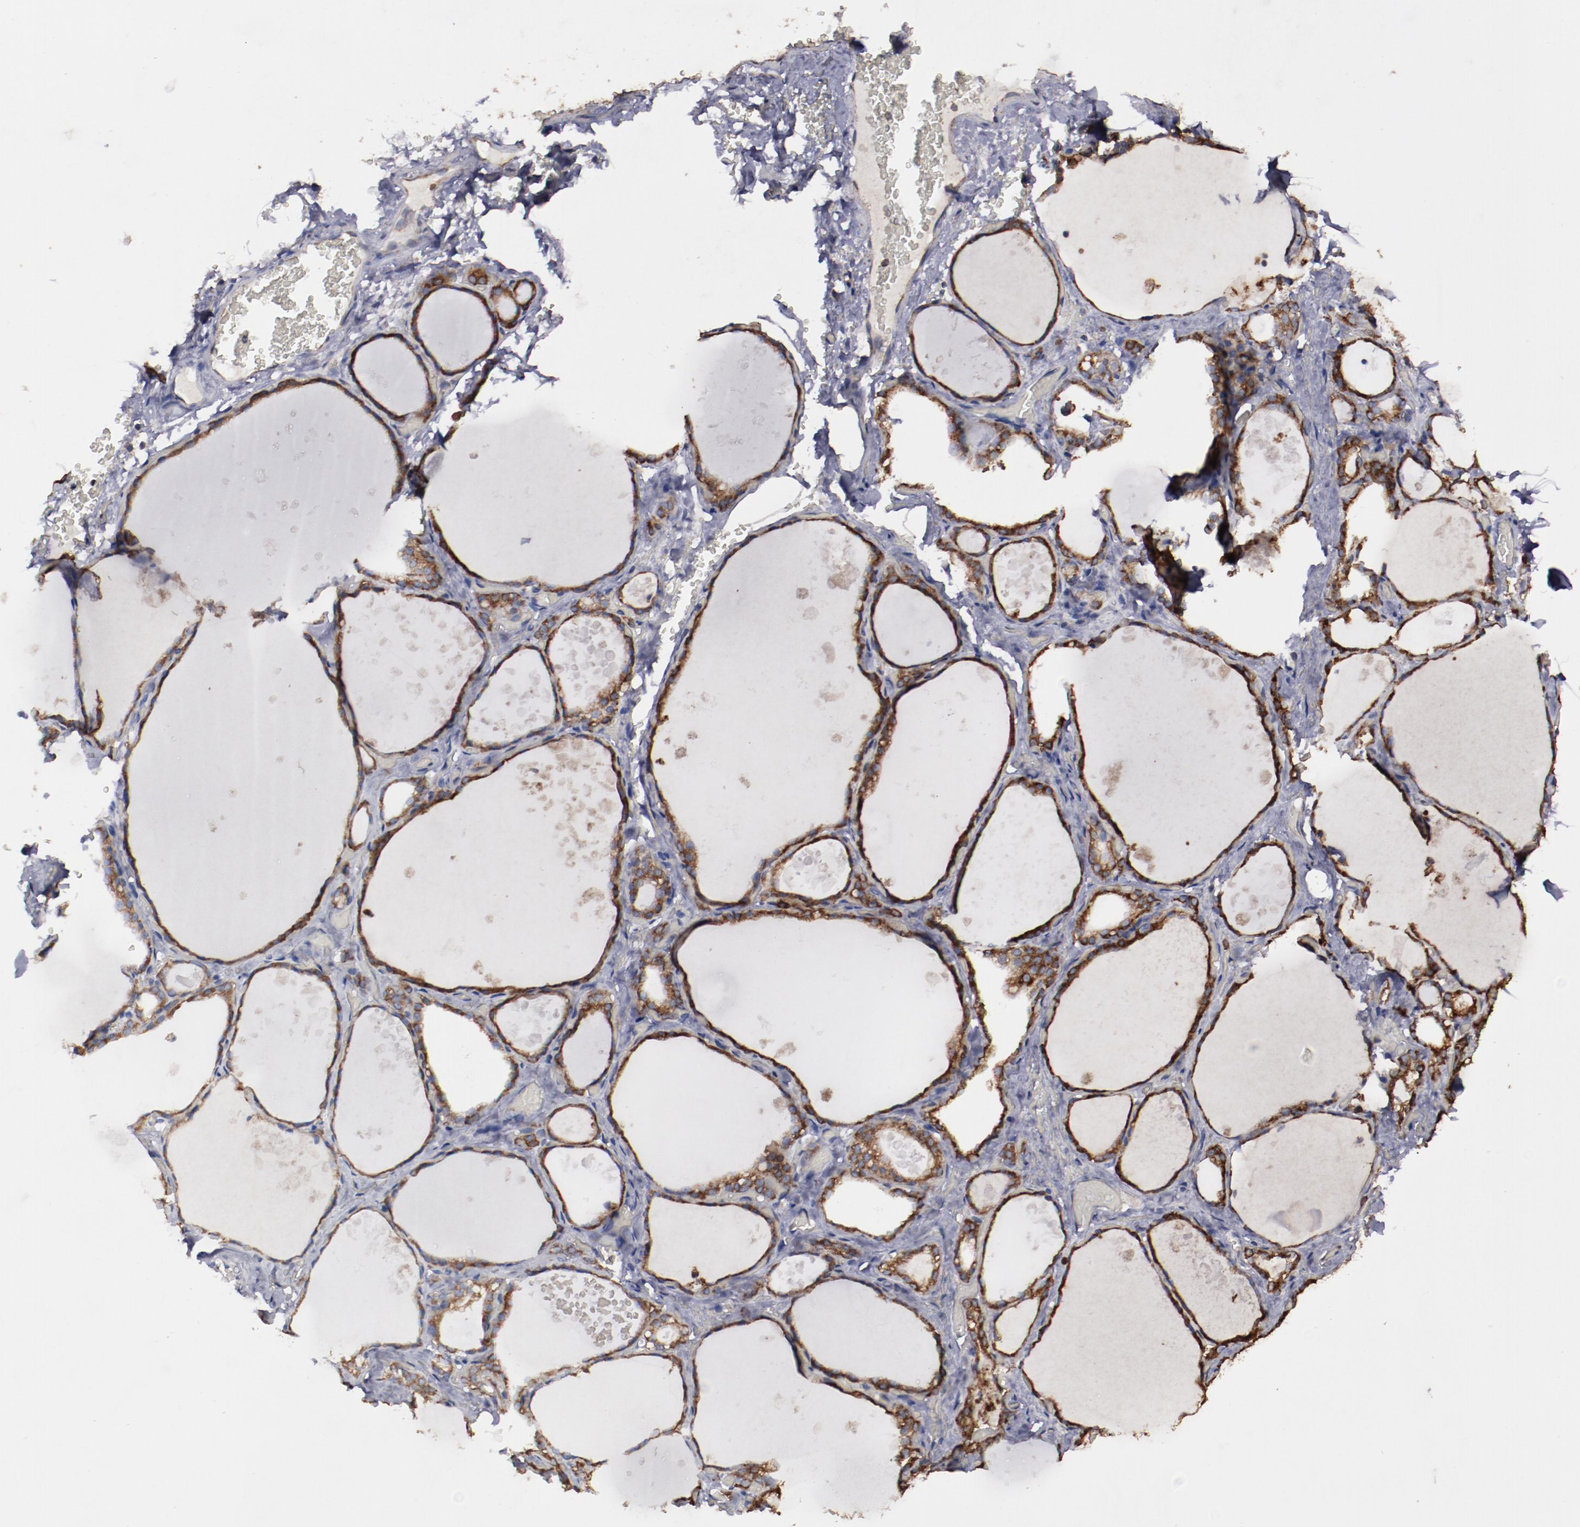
{"staining": {"intensity": "moderate", "quantity": ">75%", "location": "cytoplasmic/membranous"}, "tissue": "thyroid gland", "cell_type": "Glandular cells", "image_type": "normal", "snomed": [{"axis": "morphology", "description": "Normal tissue, NOS"}, {"axis": "topography", "description": "Thyroid gland"}], "caption": "This micrograph demonstrates immunohistochemistry (IHC) staining of benign human thyroid gland, with medium moderate cytoplasmic/membranous staining in about >75% of glandular cells.", "gene": "RPS4X", "patient": {"sex": "male", "age": 61}}